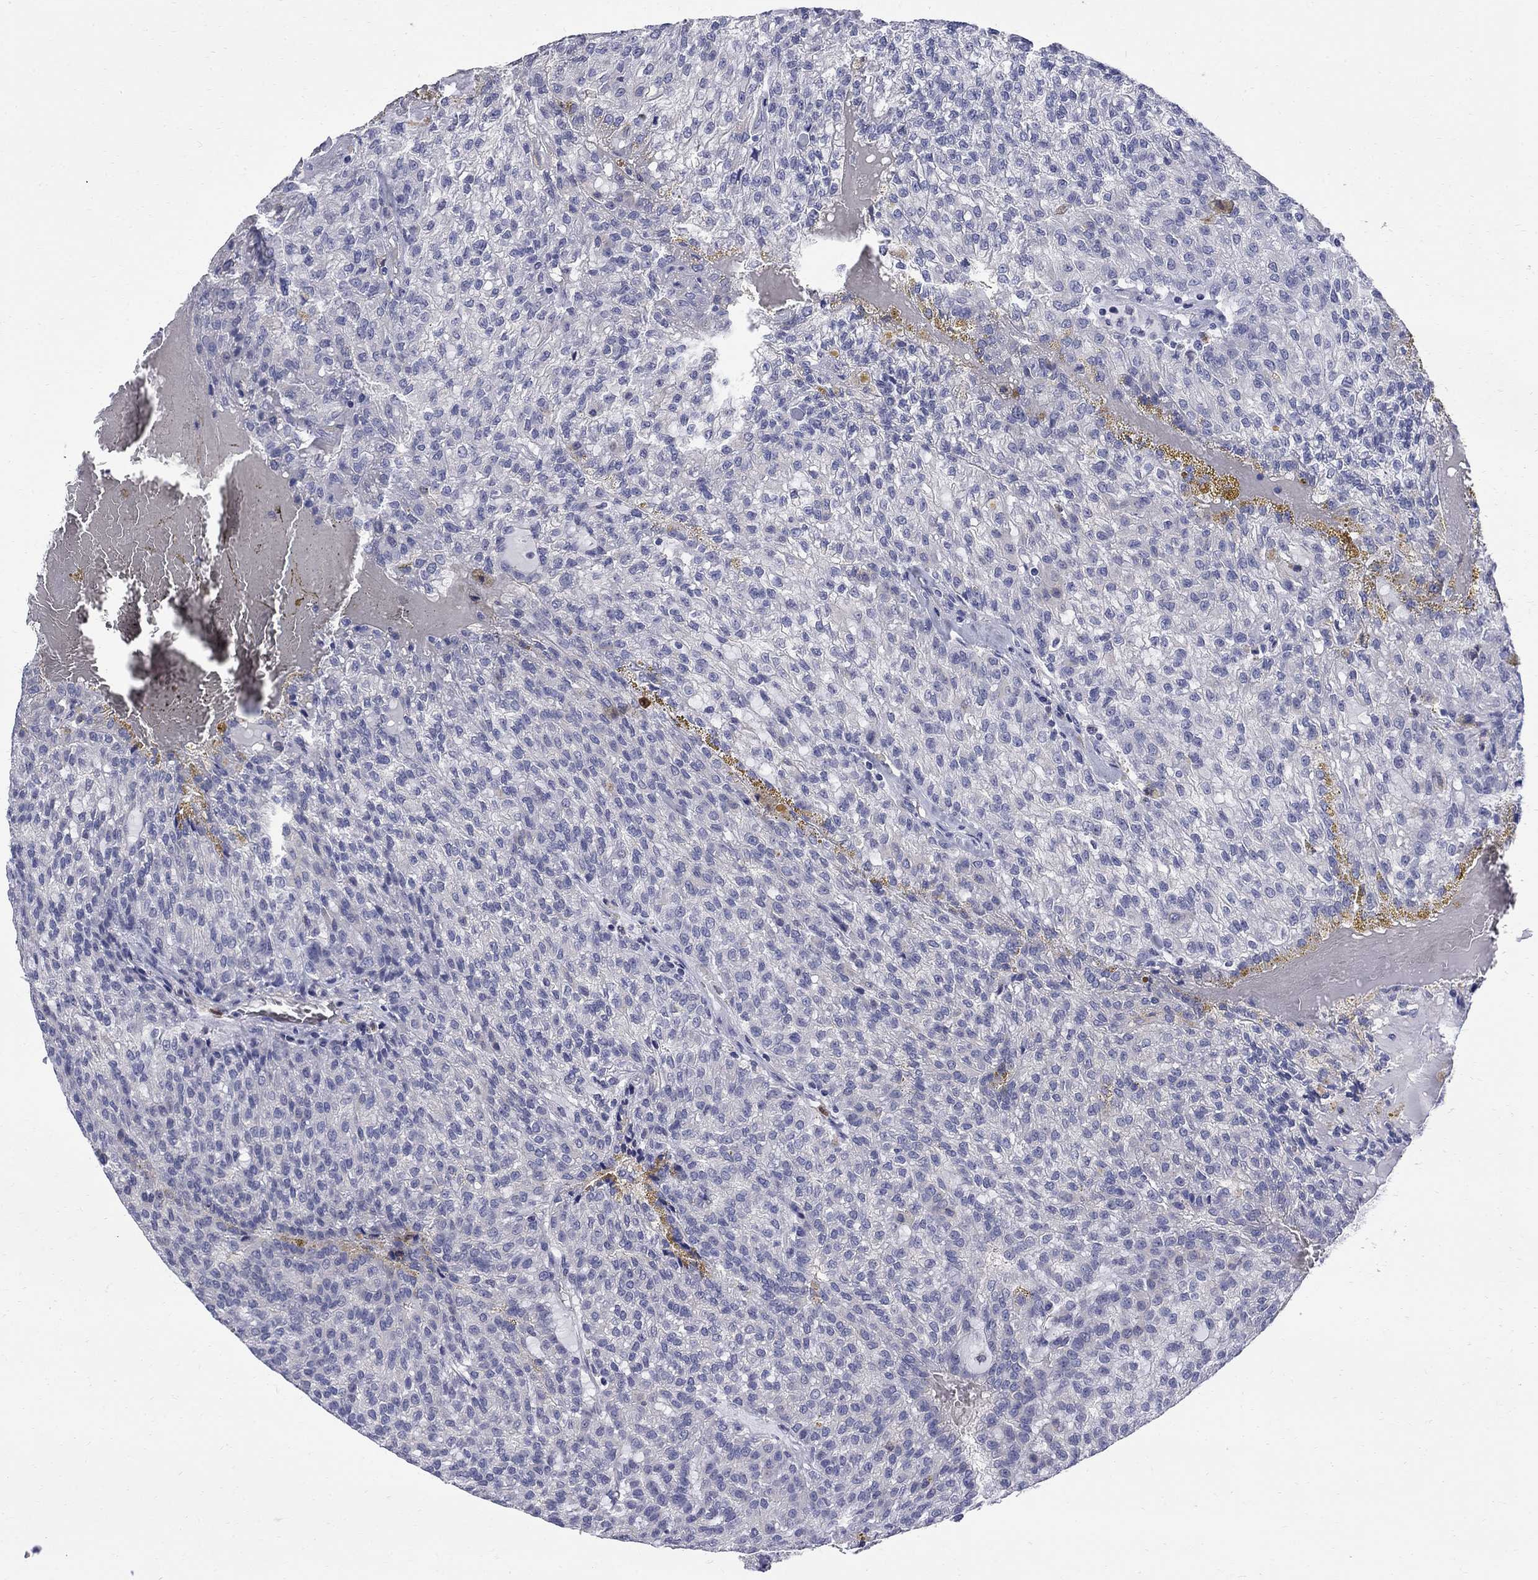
{"staining": {"intensity": "negative", "quantity": "none", "location": "none"}, "tissue": "renal cancer", "cell_type": "Tumor cells", "image_type": "cancer", "snomed": [{"axis": "morphology", "description": "Adenocarcinoma, NOS"}, {"axis": "topography", "description": "Kidney"}], "caption": "The immunohistochemistry photomicrograph has no significant positivity in tumor cells of adenocarcinoma (renal) tissue.", "gene": "SERPINB2", "patient": {"sex": "male", "age": 63}}